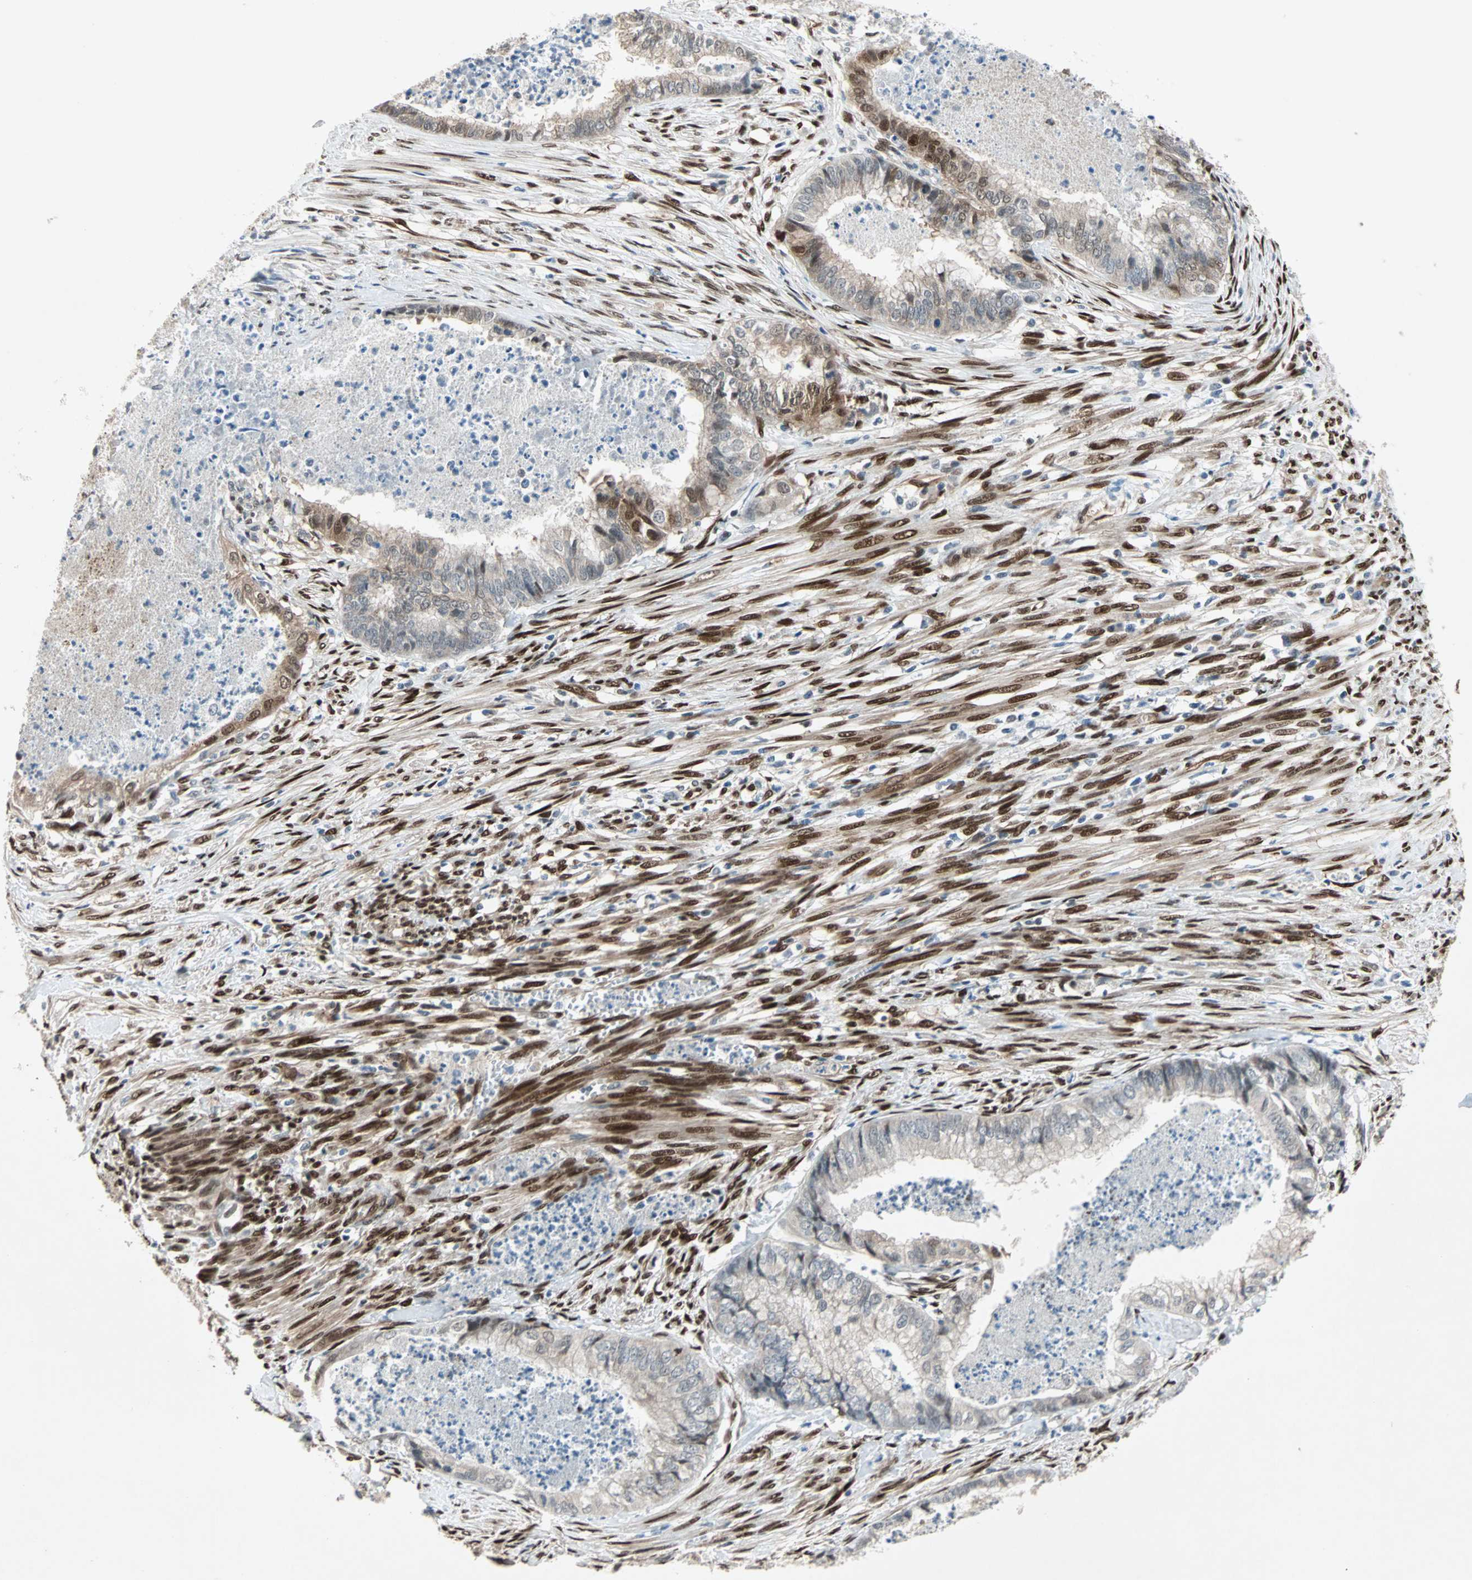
{"staining": {"intensity": "moderate", "quantity": "<25%", "location": "cytoplasmic/membranous,nuclear"}, "tissue": "endometrial cancer", "cell_type": "Tumor cells", "image_type": "cancer", "snomed": [{"axis": "morphology", "description": "Necrosis, NOS"}, {"axis": "morphology", "description": "Adenocarcinoma, NOS"}, {"axis": "topography", "description": "Endometrium"}], "caption": "Protein staining demonstrates moderate cytoplasmic/membranous and nuclear positivity in about <25% of tumor cells in adenocarcinoma (endometrial). The protein is stained brown, and the nuclei are stained in blue (DAB (3,3'-diaminobenzidine) IHC with brightfield microscopy, high magnification).", "gene": "WWTR1", "patient": {"sex": "female", "age": 79}}